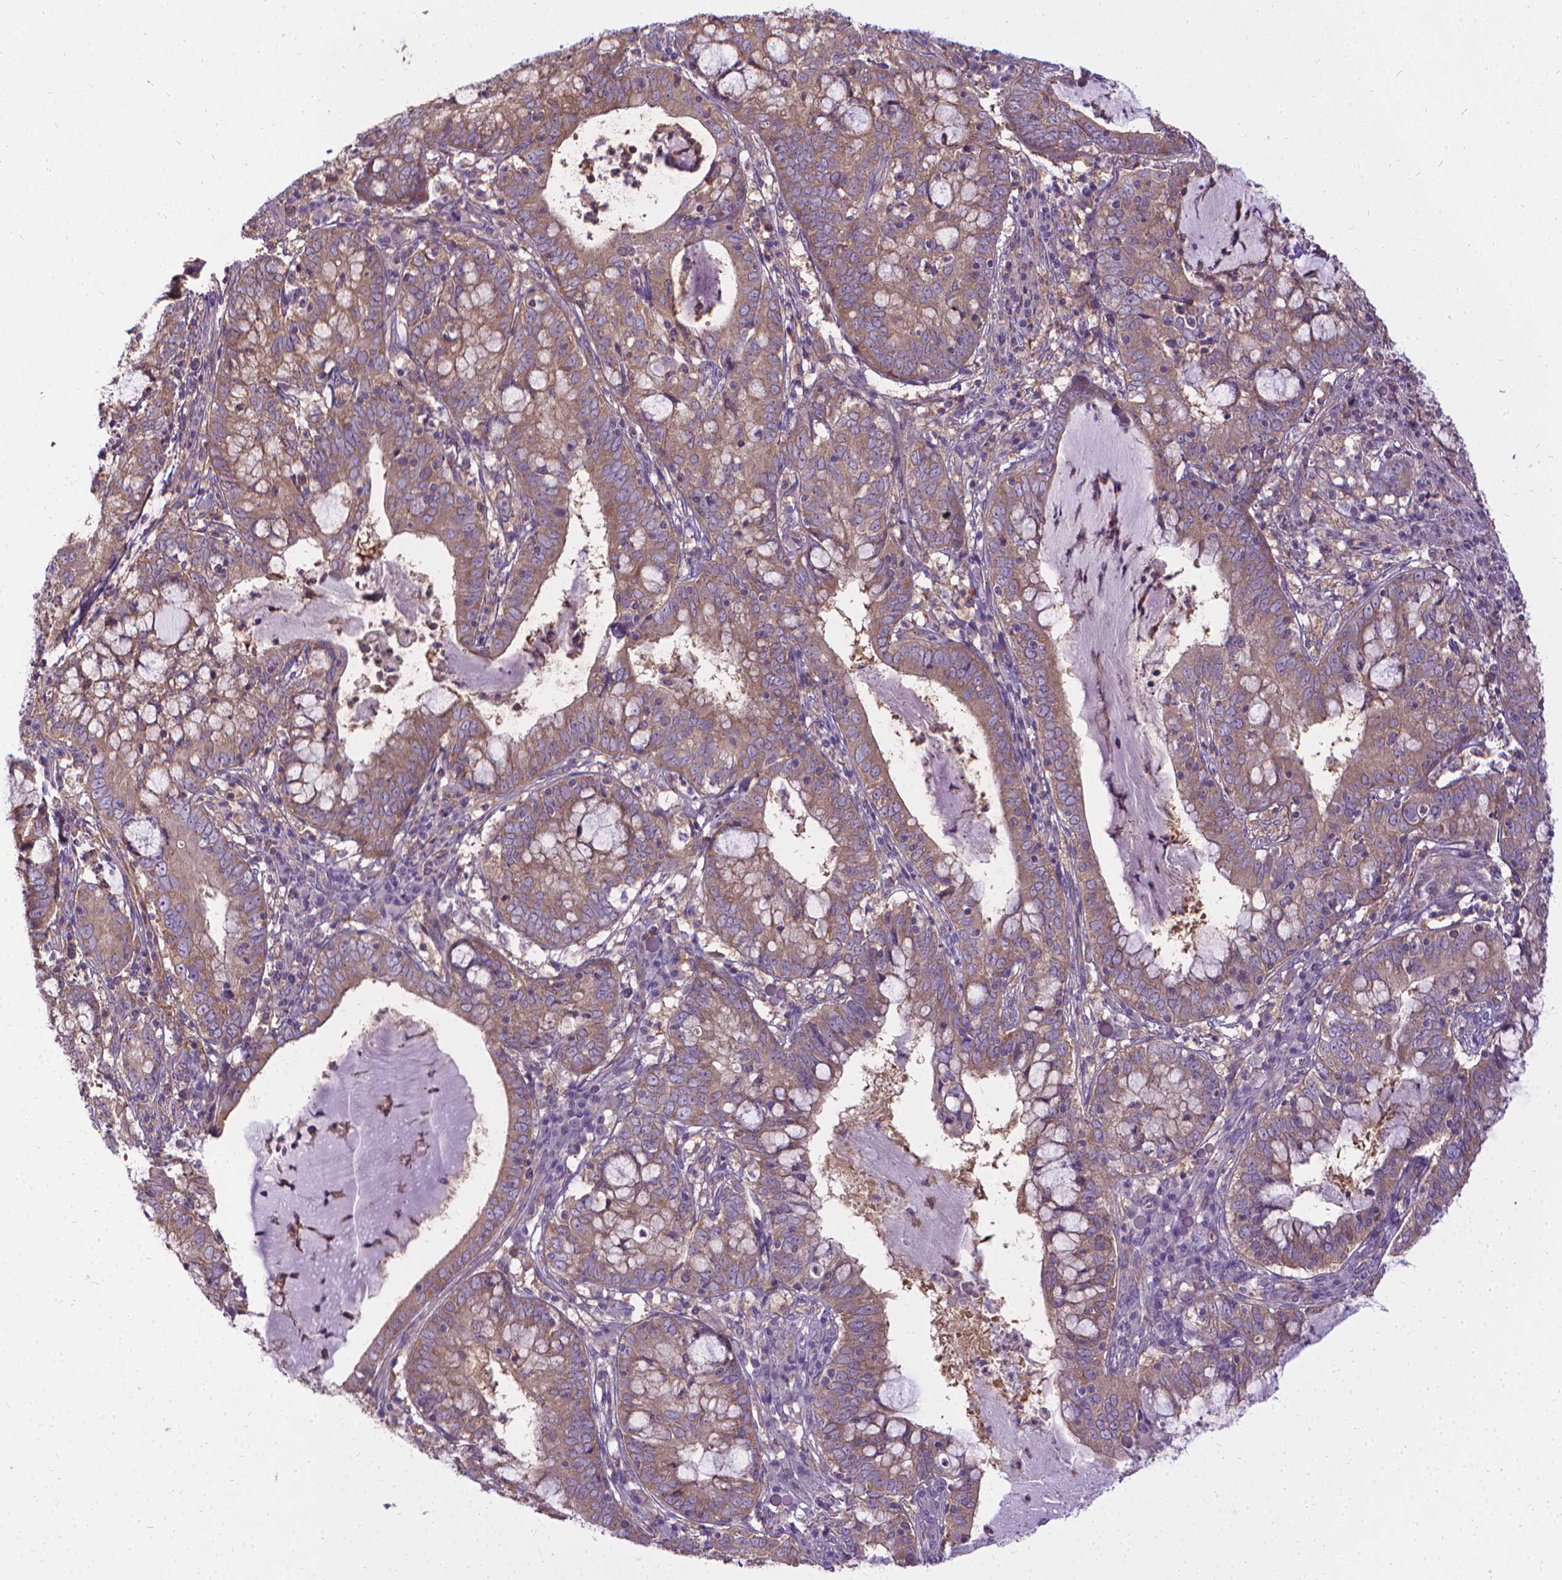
{"staining": {"intensity": "moderate", "quantity": "25%-75%", "location": "cytoplasmic/membranous"}, "tissue": "cervical cancer", "cell_type": "Tumor cells", "image_type": "cancer", "snomed": [{"axis": "morphology", "description": "Adenocarcinoma, NOS"}, {"axis": "topography", "description": "Cervix"}], "caption": "IHC of cervical cancer (adenocarcinoma) displays medium levels of moderate cytoplasmic/membranous expression in about 25%-75% of tumor cells.", "gene": "CFAP299", "patient": {"sex": "female", "age": 40}}